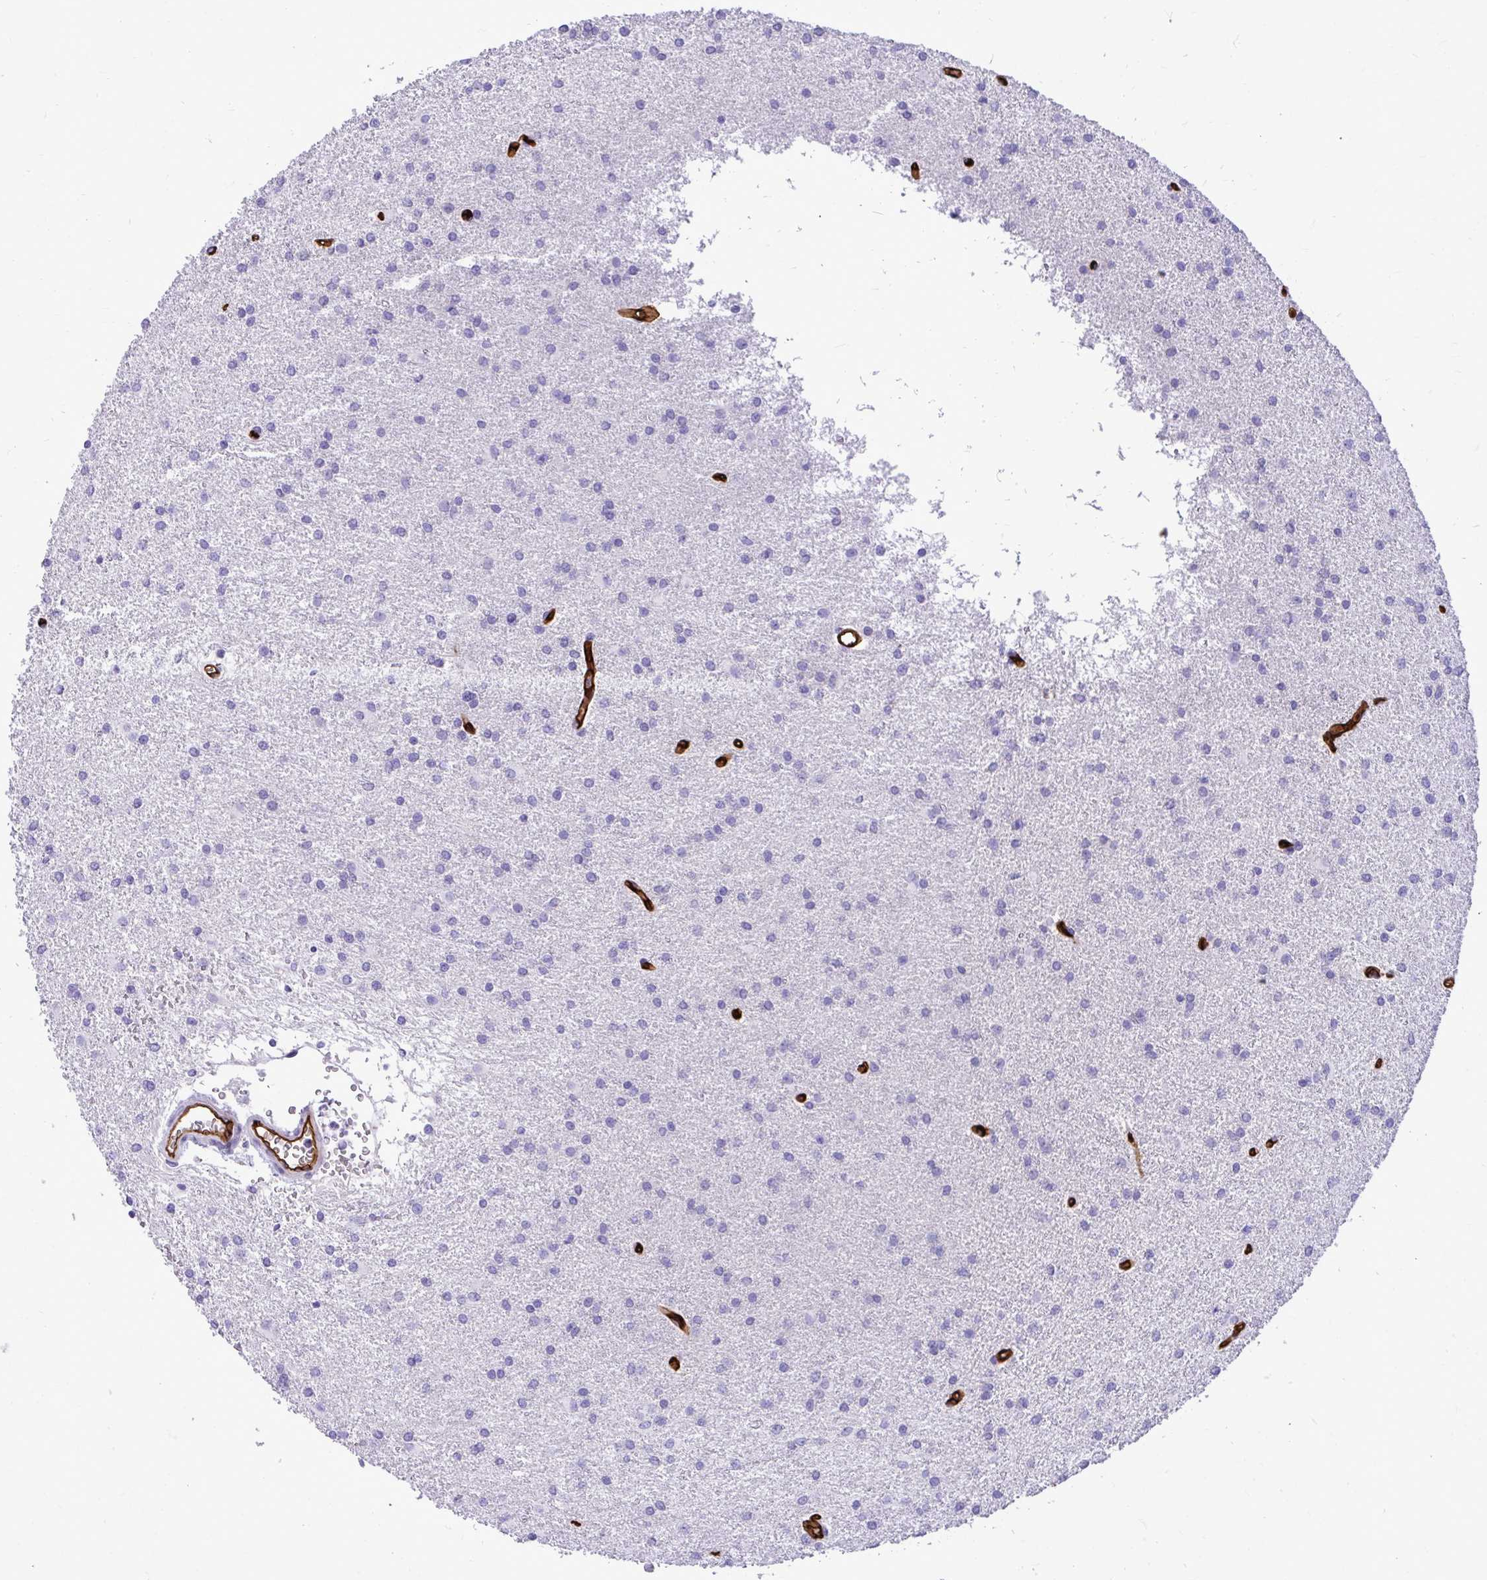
{"staining": {"intensity": "negative", "quantity": "none", "location": "none"}, "tissue": "glioma", "cell_type": "Tumor cells", "image_type": "cancer", "snomed": [{"axis": "morphology", "description": "Glioma, malignant, High grade"}, {"axis": "topography", "description": "Brain"}], "caption": "Human malignant high-grade glioma stained for a protein using immunohistochemistry demonstrates no staining in tumor cells.", "gene": "ABCG2", "patient": {"sex": "female", "age": 50}}